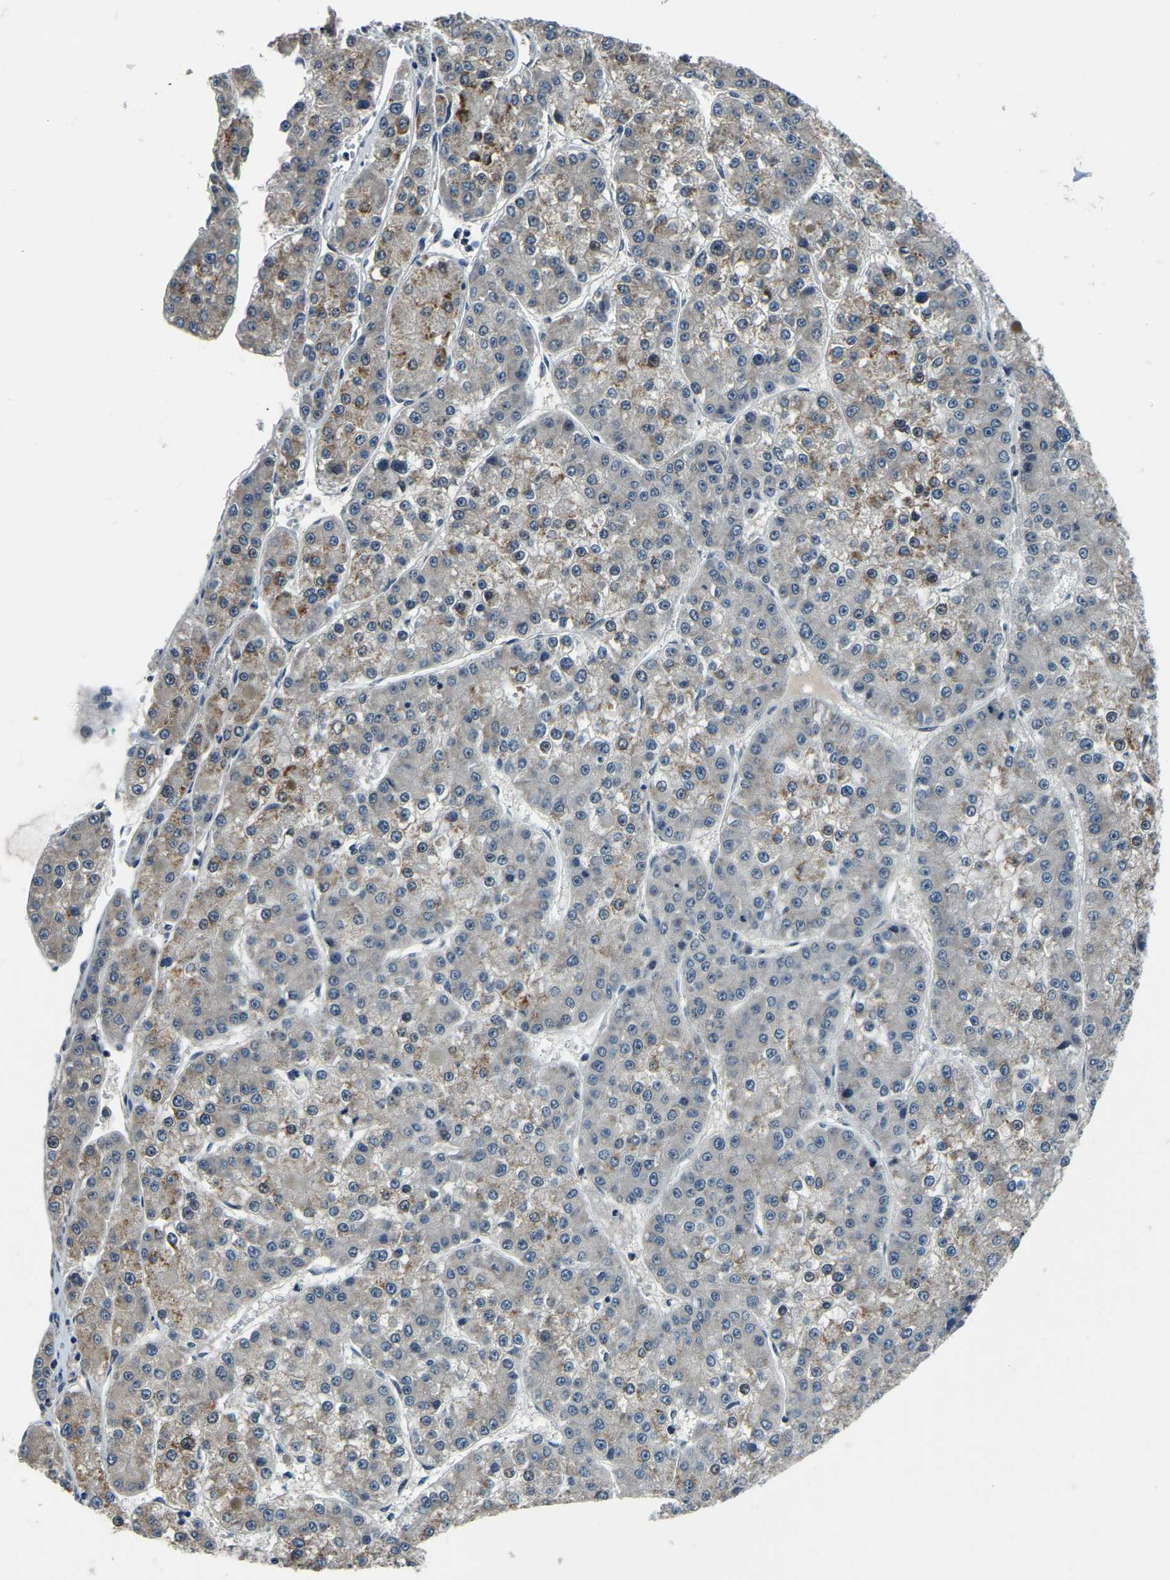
{"staining": {"intensity": "moderate", "quantity": "<25%", "location": "cytoplasmic/membranous"}, "tissue": "liver cancer", "cell_type": "Tumor cells", "image_type": "cancer", "snomed": [{"axis": "morphology", "description": "Carcinoma, Hepatocellular, NOS"}, {"axis": "topography", "description": "Liver"}], "caption": "This histopathology image exhibits immunohistochemistry (IHC) staining of human liver cancer, with low moderate cytoplasmic/membranous positivity in about <25% of tumor cells.", "gene": "ING2", "patient": {"sex": "female", "age": 73}}